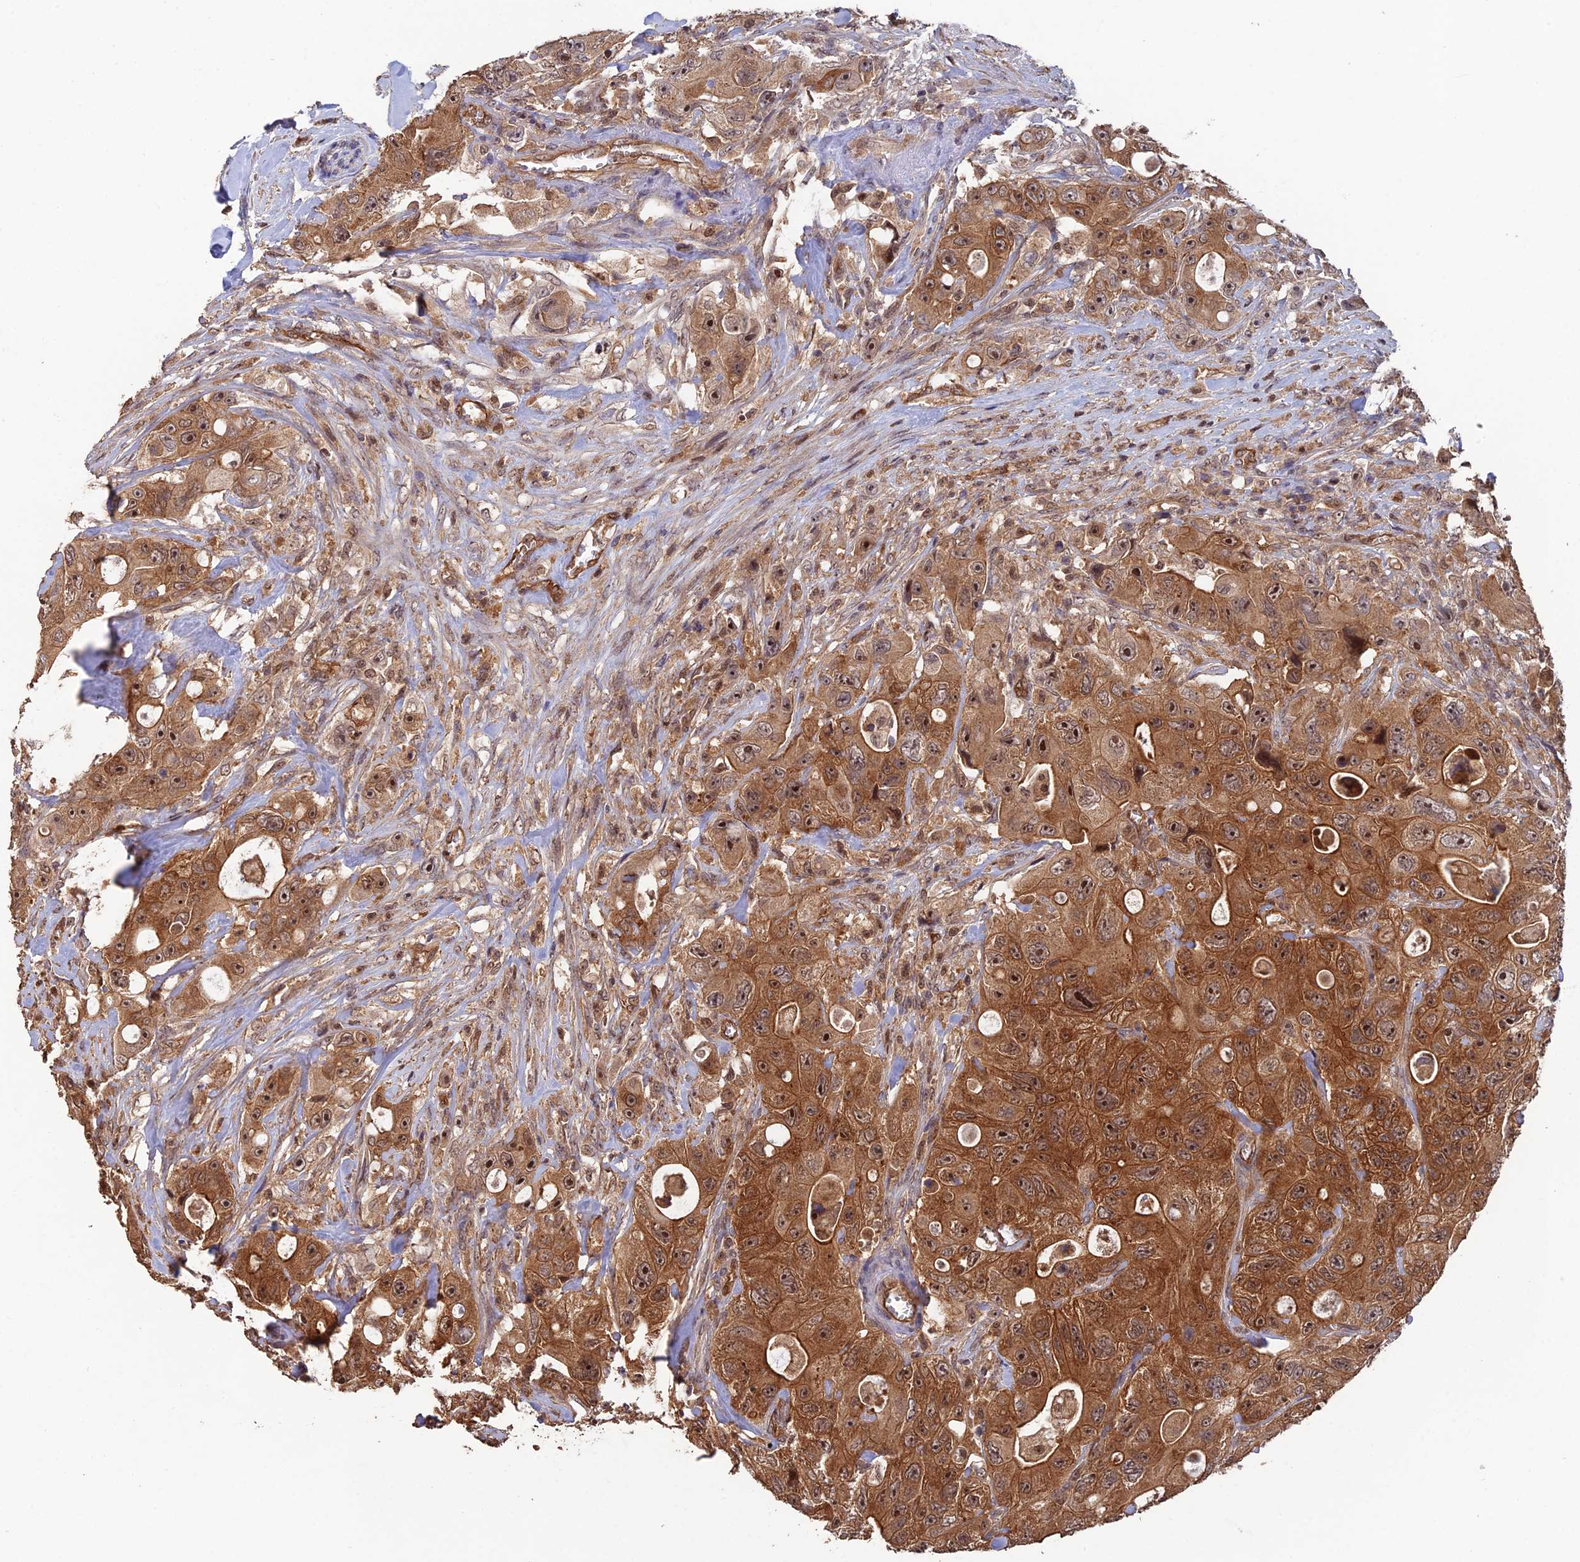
{"staining": {"intensity": "strong", "quantity": ">75%", "location": "cytoplasmic/membranous,nuclear"}, "tissue": "colorectal cancer", "cell_type": "Tumor cells", "image_type": "cancer", "snomed": [{"axis": "morphology", "description": "Adenocarcinoma, NOS"}, {"axis": "topography", "description": "Colon"}], "caption": "Tumor cells demonstrate strong cytoplasmic/membranous and nuclear expression in about >75% of cells in colorectal cancer. The protein of interest is shown in brown color, while the nuclei are stained blue.", "gene": "RALGAPA2", "patient": {"sex": "female", "age": 46}}